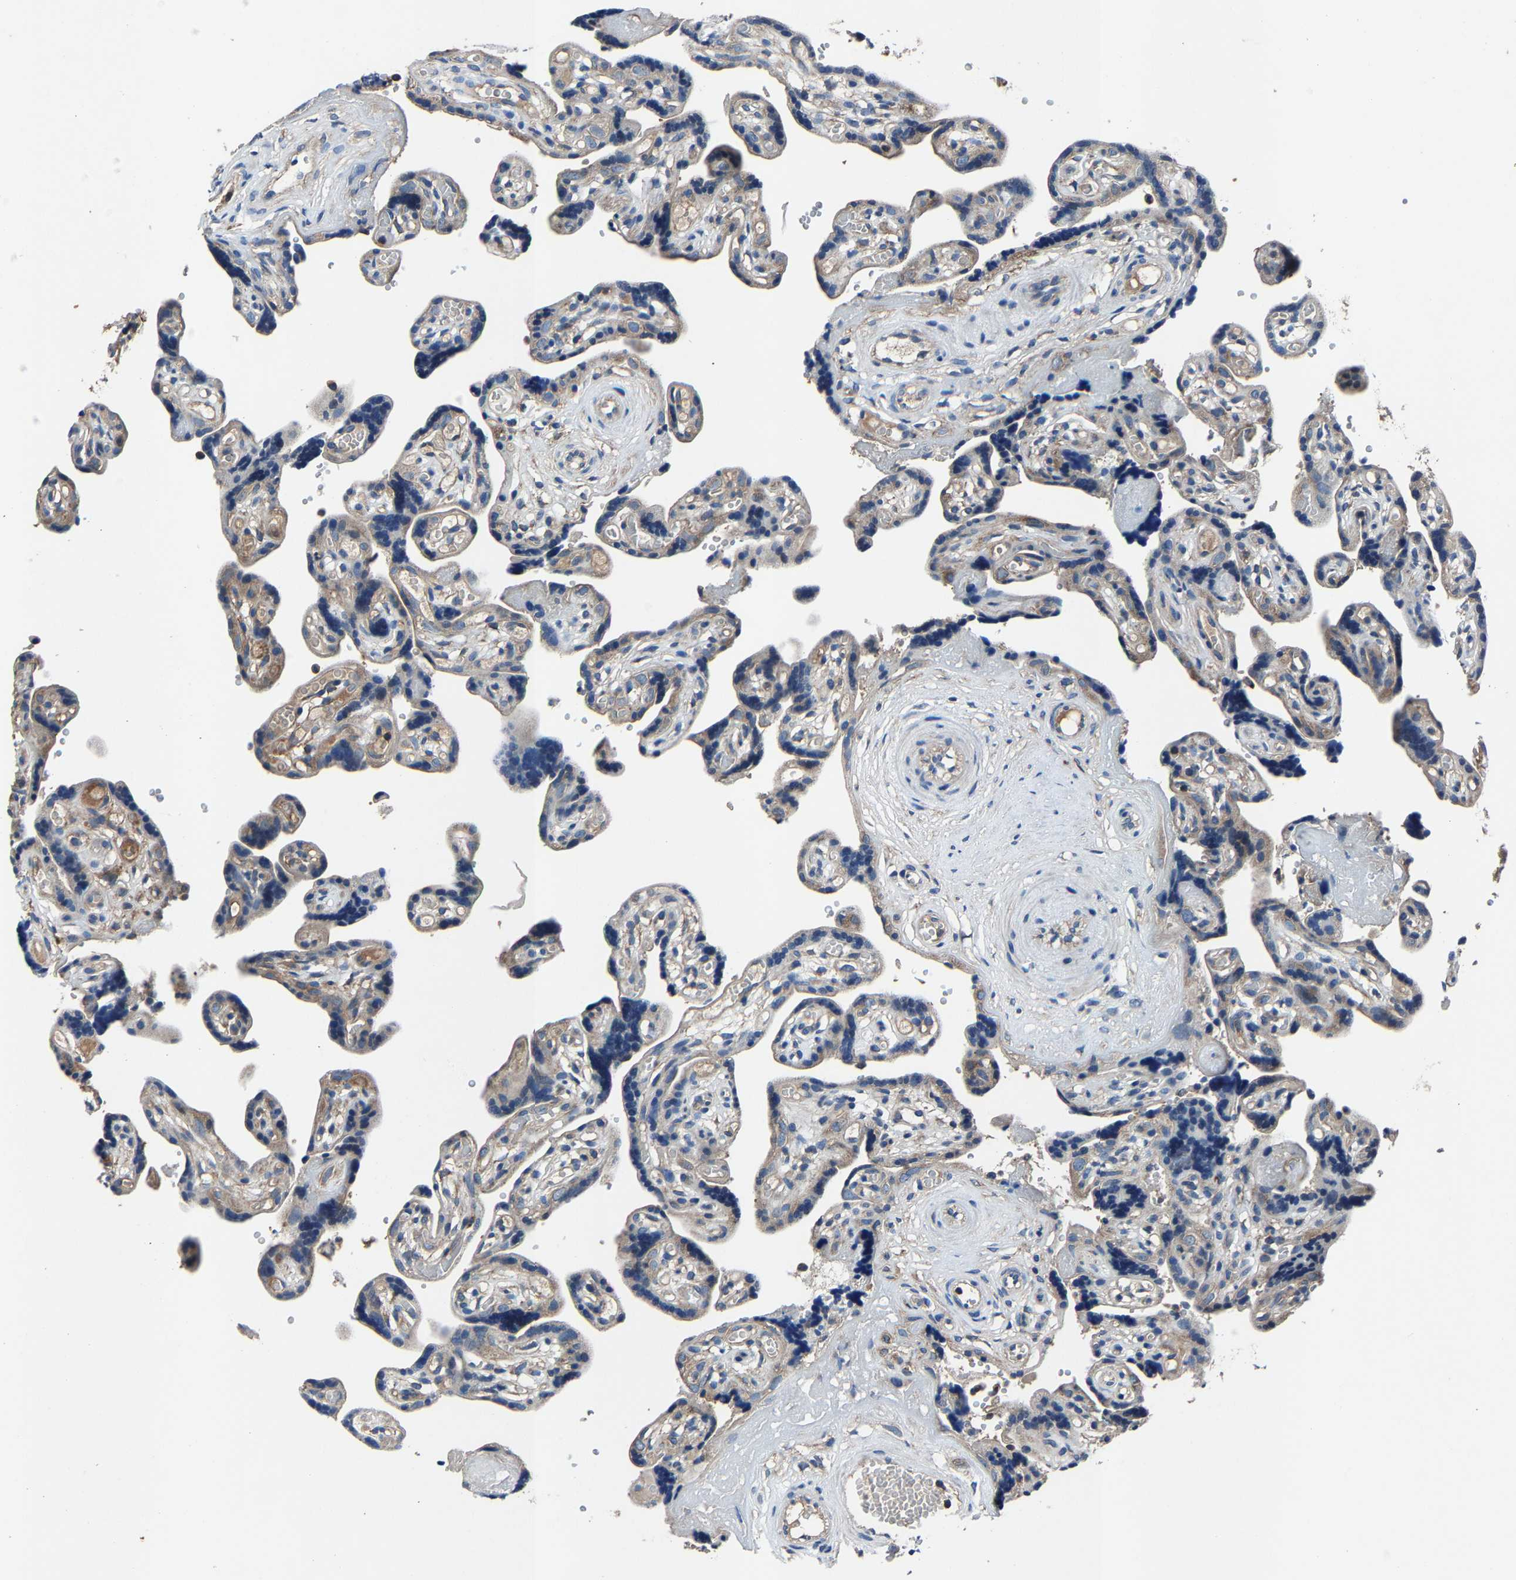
{"staining": {"intensity": "weak", "quantity": ">75%", "location": "cytoplasmic/membranous"}, "tissue": "placenta", "cell_type": "Decidual cells", "image_type": "normal", "snomed": [{"axis": "morphology", "description": "Normal tissue, NOS"}, {"axis": "topography", "description": "Placenta"}], "caption": "Immunohistochemical staining of benign placenta displays >75% levels of weak cytoplasmic/membranous protein positivity in approximately >75% of decidual cells.", "gene": "KIAA1958", "patient": {"sex": "female", "age": 30}}